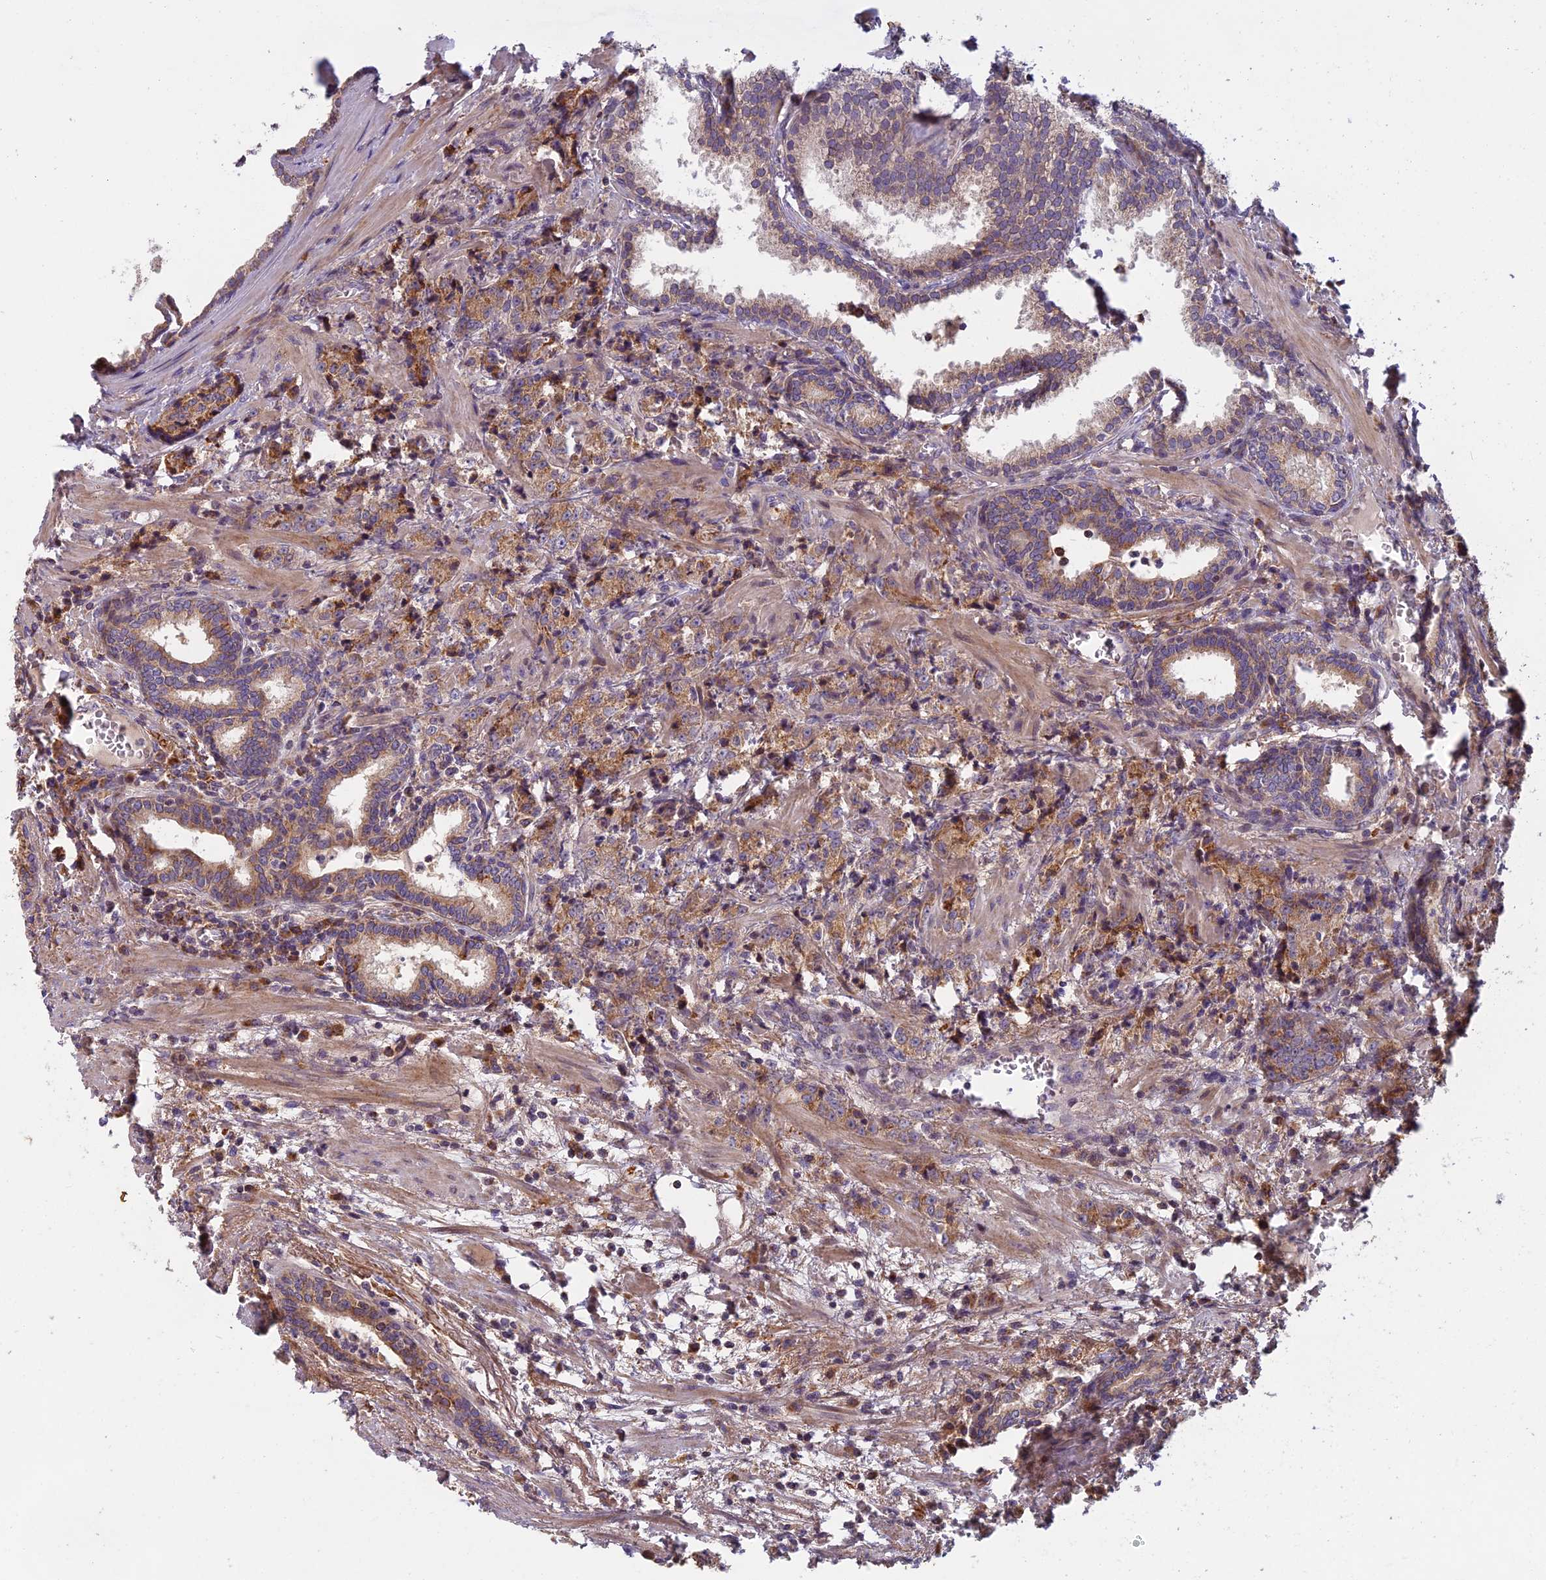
{"staining": {"intensity": "moderate", "quantity": ">75%", "location": "cytoplasmic/membranous"}, "tissue": "prostate cancer", "cell_type": "Tumor cells", "image_type": "cancer", "snomed": [{"axis": "morphology", "description": "Adenocarcinoma, High grade"}, {"axis": "topography", "description": "Prostate"}], "caption": "Brown immunohistochemical staining in prostate adenocarcinoma (high-grade) reveals moderate cytoplasmic/membranous expression in approximately >75% of tumor cells.", "gene": "EDAR", "patient": {"sex": "male", "age": 69}}